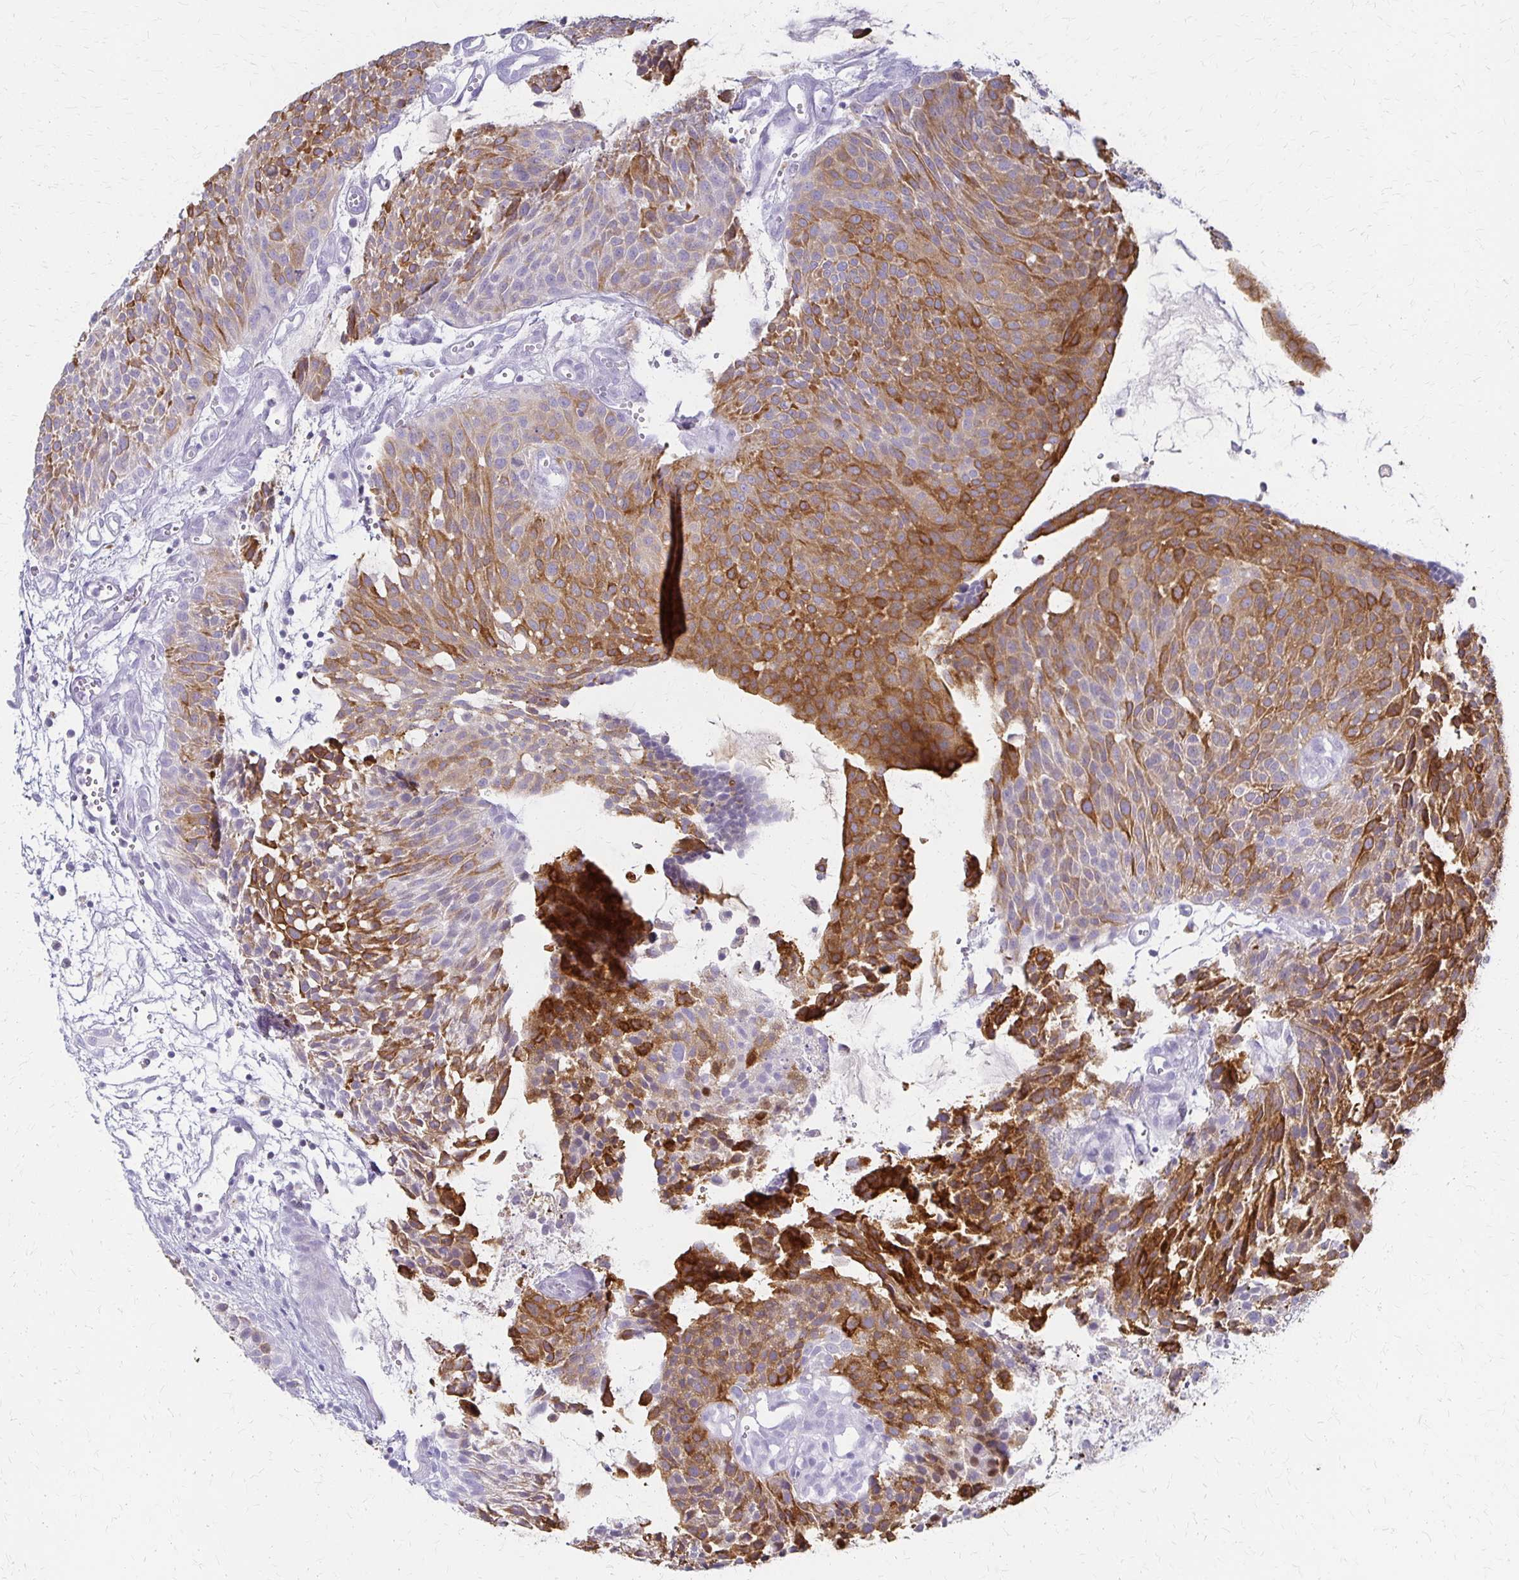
{"staining": {"intensity": "moderate", "quantity": ">75%", "location": "cytoplasmic/membranous"}, "tissue": "urothelial cancer", "cell_type": "Tumor cells", "image_type": "cancer", "snomed": [{"axis": "morphology", "description": "Urothelial carcinoma, NOS"}, {"axis": "topography", "description": "Urinary bladder"}], "caption": "Urothelial cancer was stained to show a protein in brown. There is medium levels of moderate cytoplasmic/membranous expression in approximately >75% of tumor cells. (Brightfield microscopy of DAB IHC at high magnification).", "gene": "IVL", "patient": {"sex": "male", "age": 84}}